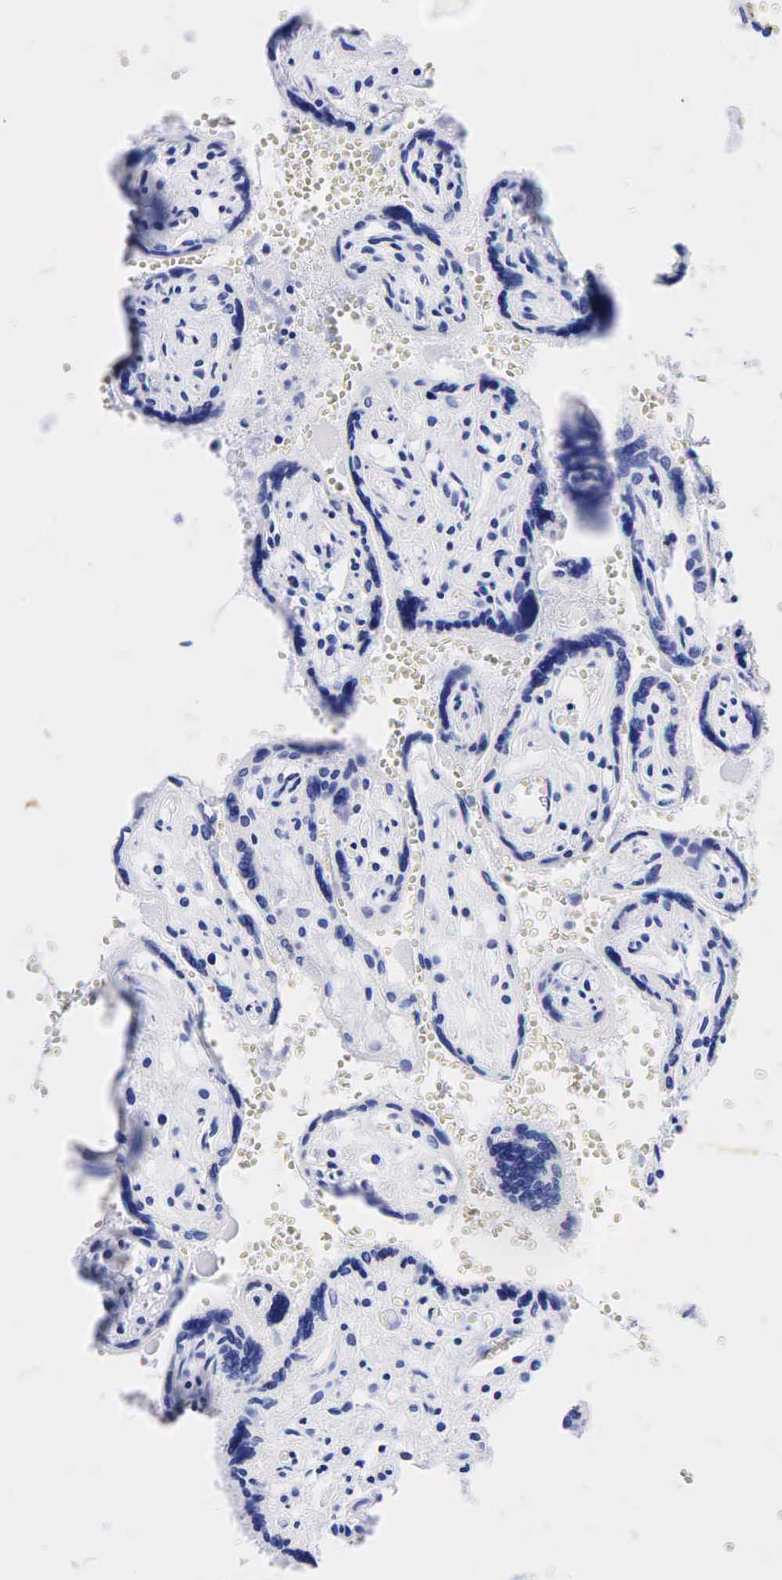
{"staining": {"intensity": "negative", "quantity": "none", "location": "none"}, "tissue": "placenta", "cell_type": "Trophoblastic cells", "image_type": "normal", "snomed": [{"axis": "morphology", "description": "Normal tissue, NOS"}, {"axis": "topography", "description": "Placenta"}], "caption": "Immunohistochemical staining of unremarkable human placenta demonstrates no significant expression in trophoblastic cells. (Brightfield microscopy of DAB (3,3'-diaminobenzidine) immunohistochemistry at high magnification).", "gene": "CHGA", "patient": {"sex": "female", "age": 40}}